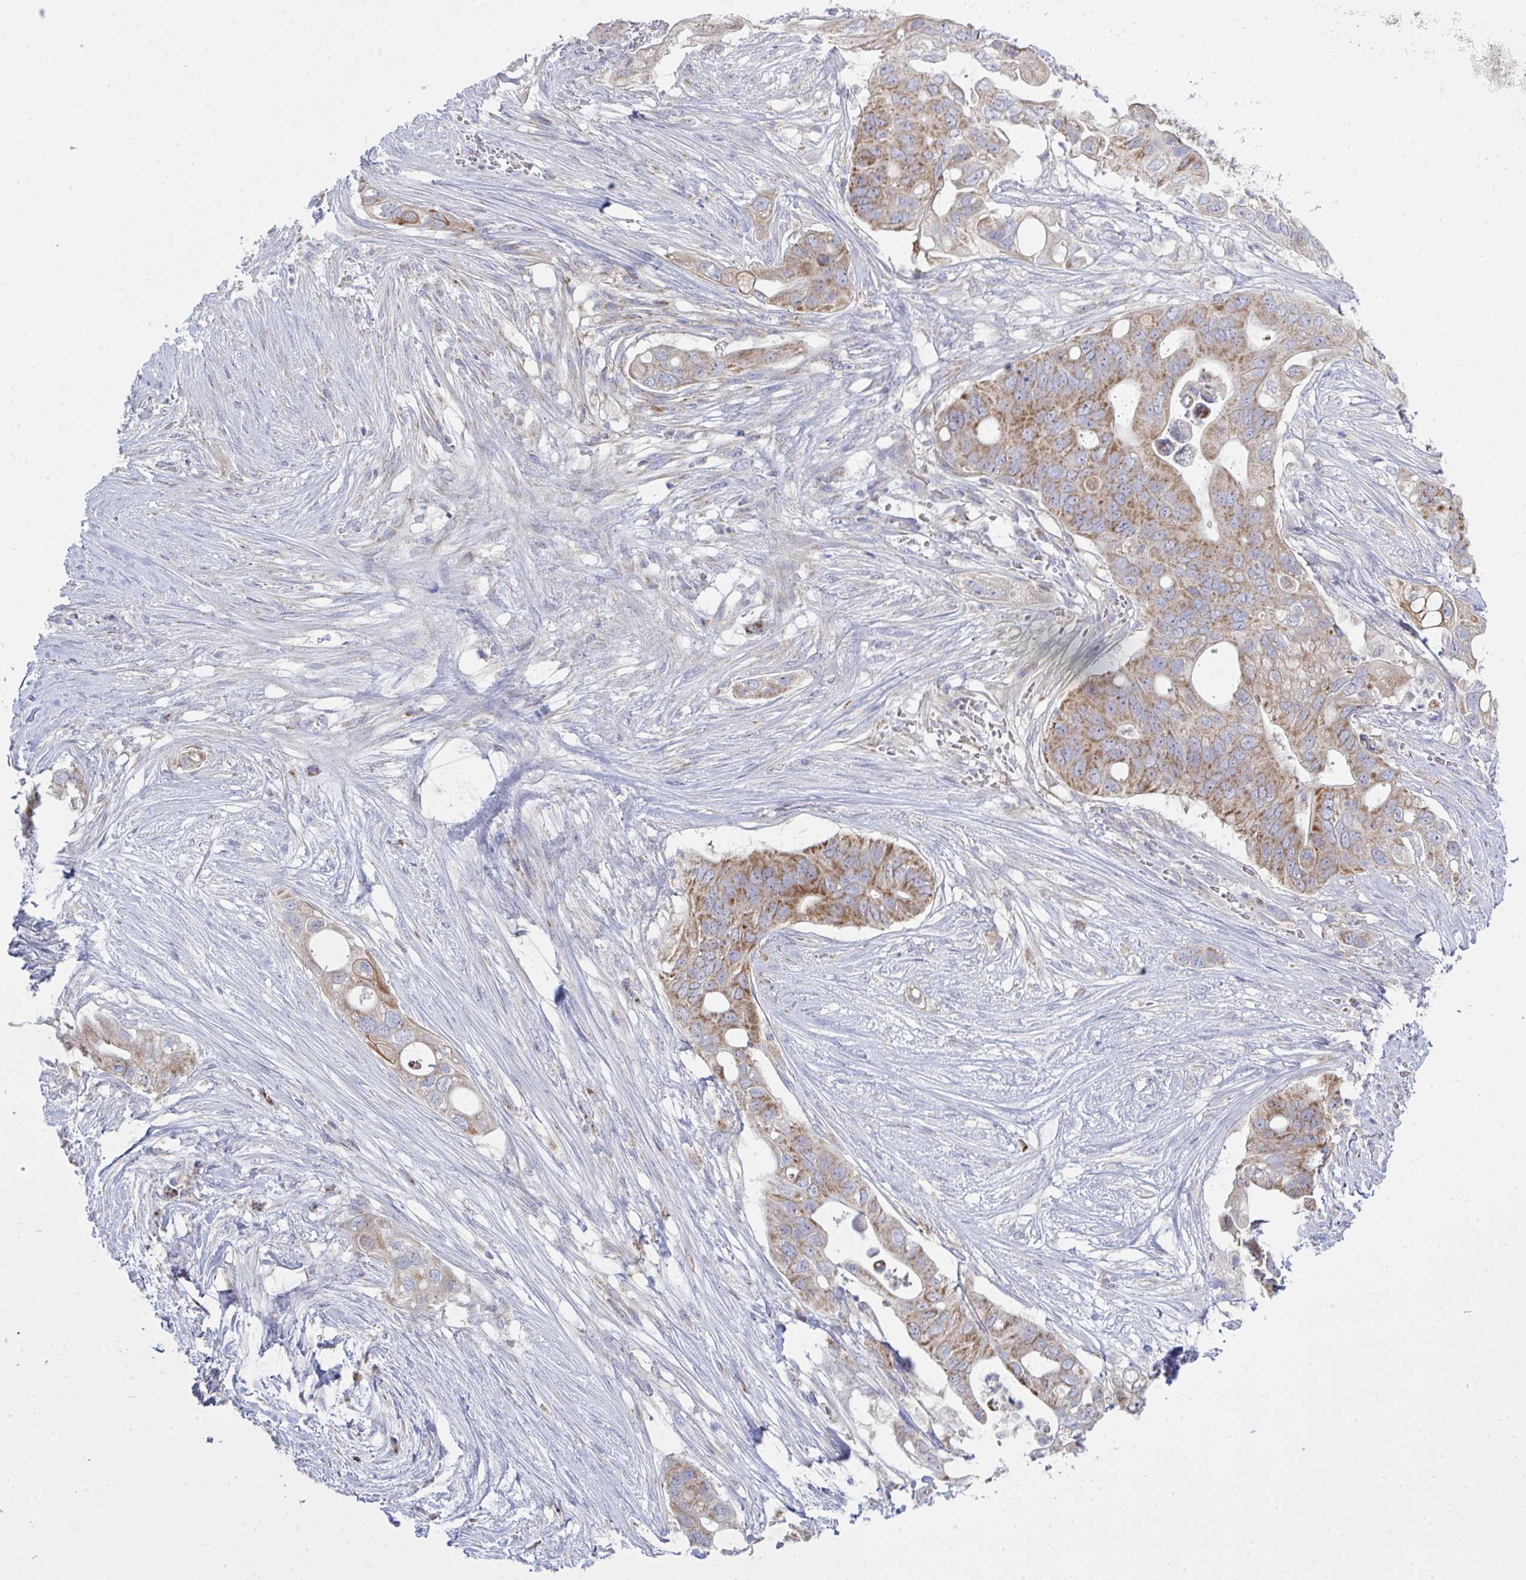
{"staining": {"intensity": "moderate", "quantity": "25%-75%", "location": "cytoplasmic/membranous"}, "tissue": "pancreatic cancer", "cell_type": "Tumor cells", "image_type": "cancer", "snomed": [{"axis": "morphology", "description": "Adenocarcinoma, NOS"}, {"axis": "topography", "description": "Pancreas"}], "caption": "Pancreatic cancer (adenocarcinoma) was stained to show a protein in brown. There is medium levels of moderate cytoplasmic/membranous expression in about 25%-75% of tumor cells.", "gene": "NDUFA7", "patient": {"sex": "female", "age": 72}}